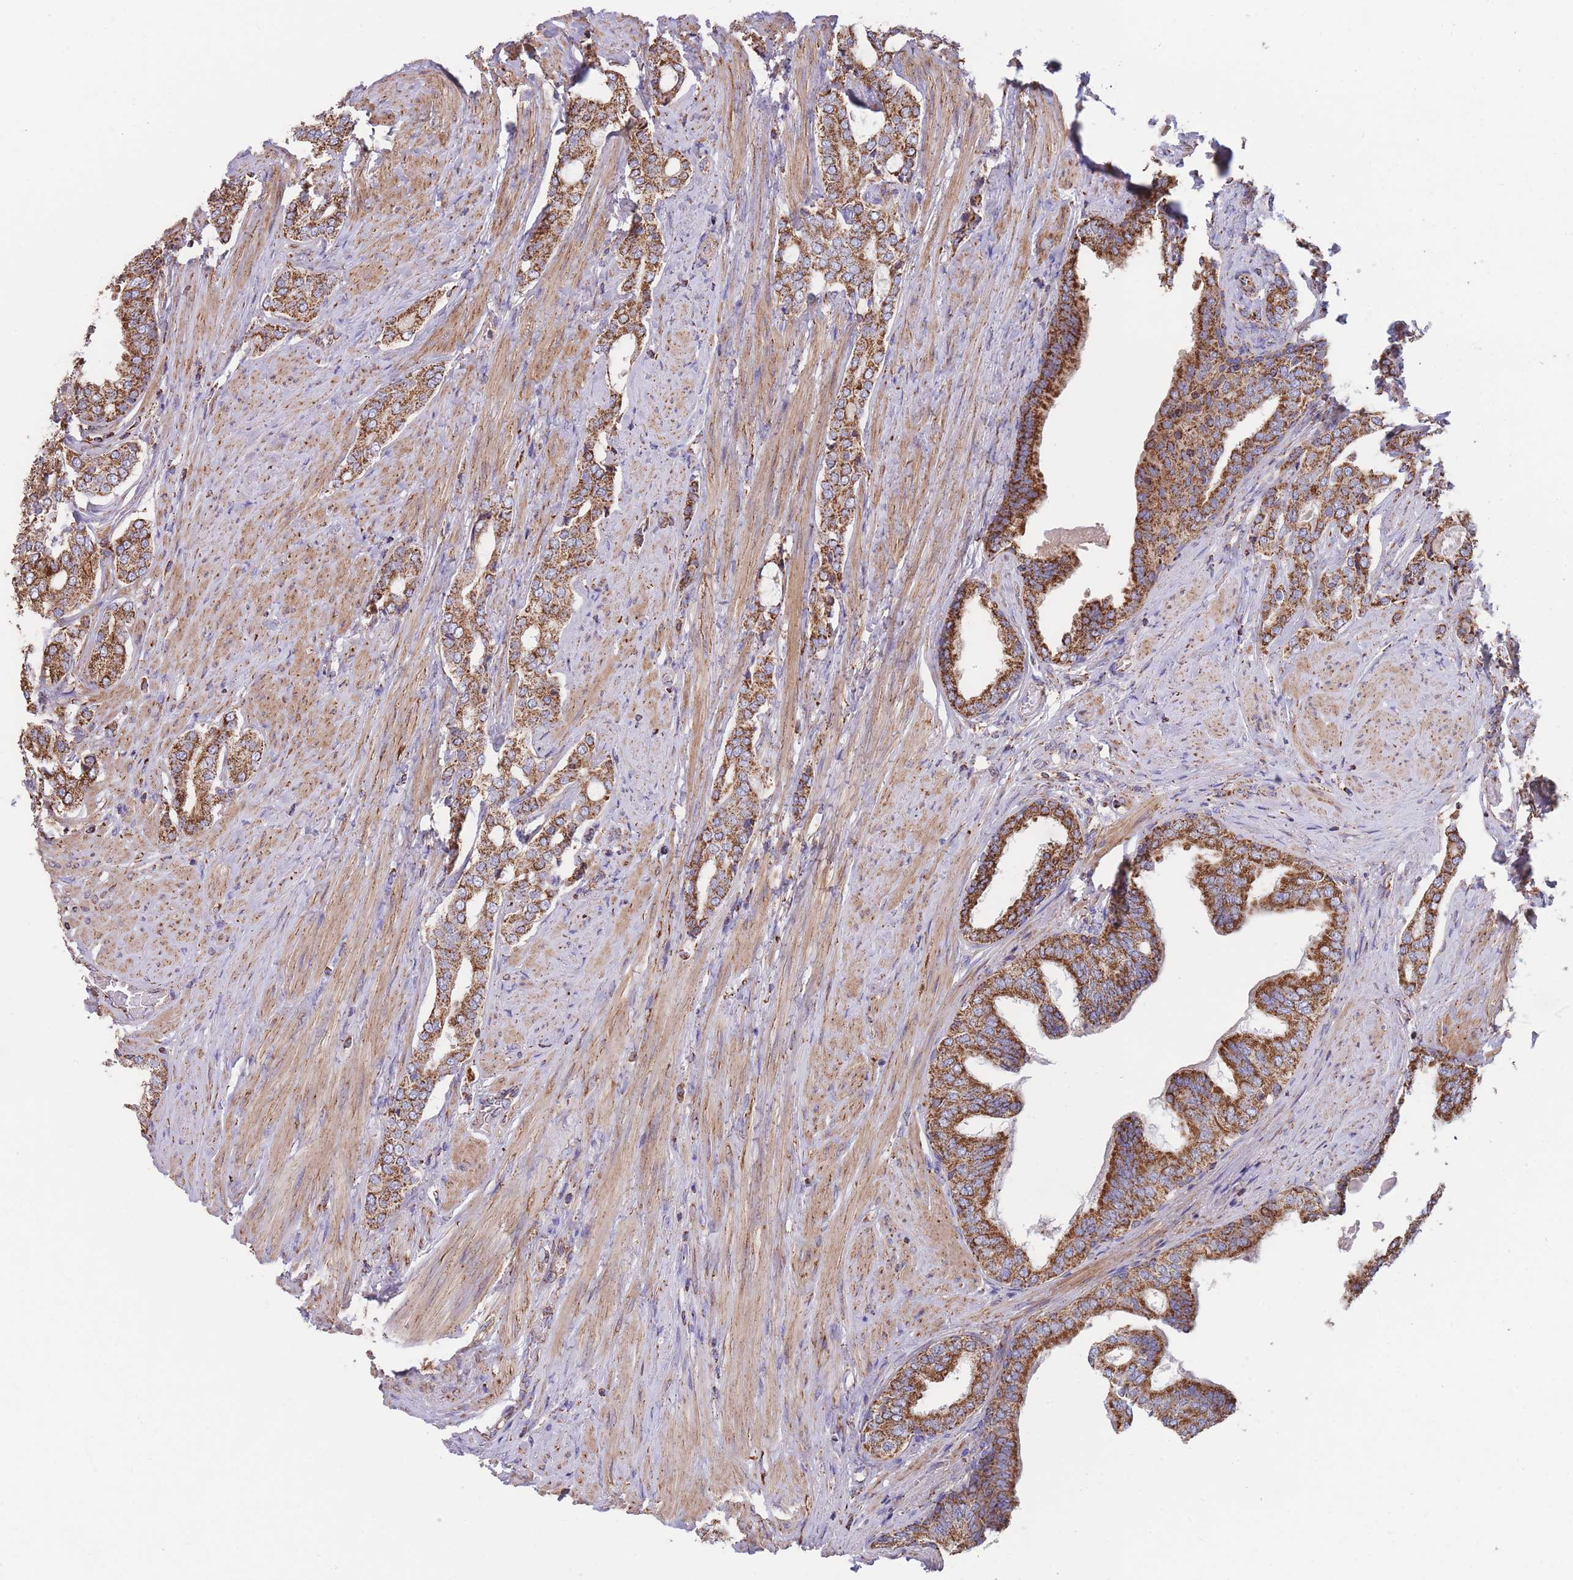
{"staining": {"intensity": "strong", "quantity": ">75%", "location": "cytoplasmic/membranous"}, "tissue": "prostate cancer", "cell_type": "Tumor cells", "image_type": "cancer", "snomed": [{"axis": "morphology", "description": "Adenocarcinoma, High grade"}, {"axis": "topography", "description": "Prostate"}], "caption": "About >75% of tumor cells in prostate cancer display strong cytoplasmic/membranous protein staining as visualized by brown immunohistochemical staining.", "gene": "FKBP8", "patient": {"sex": "male", "age": 71}}